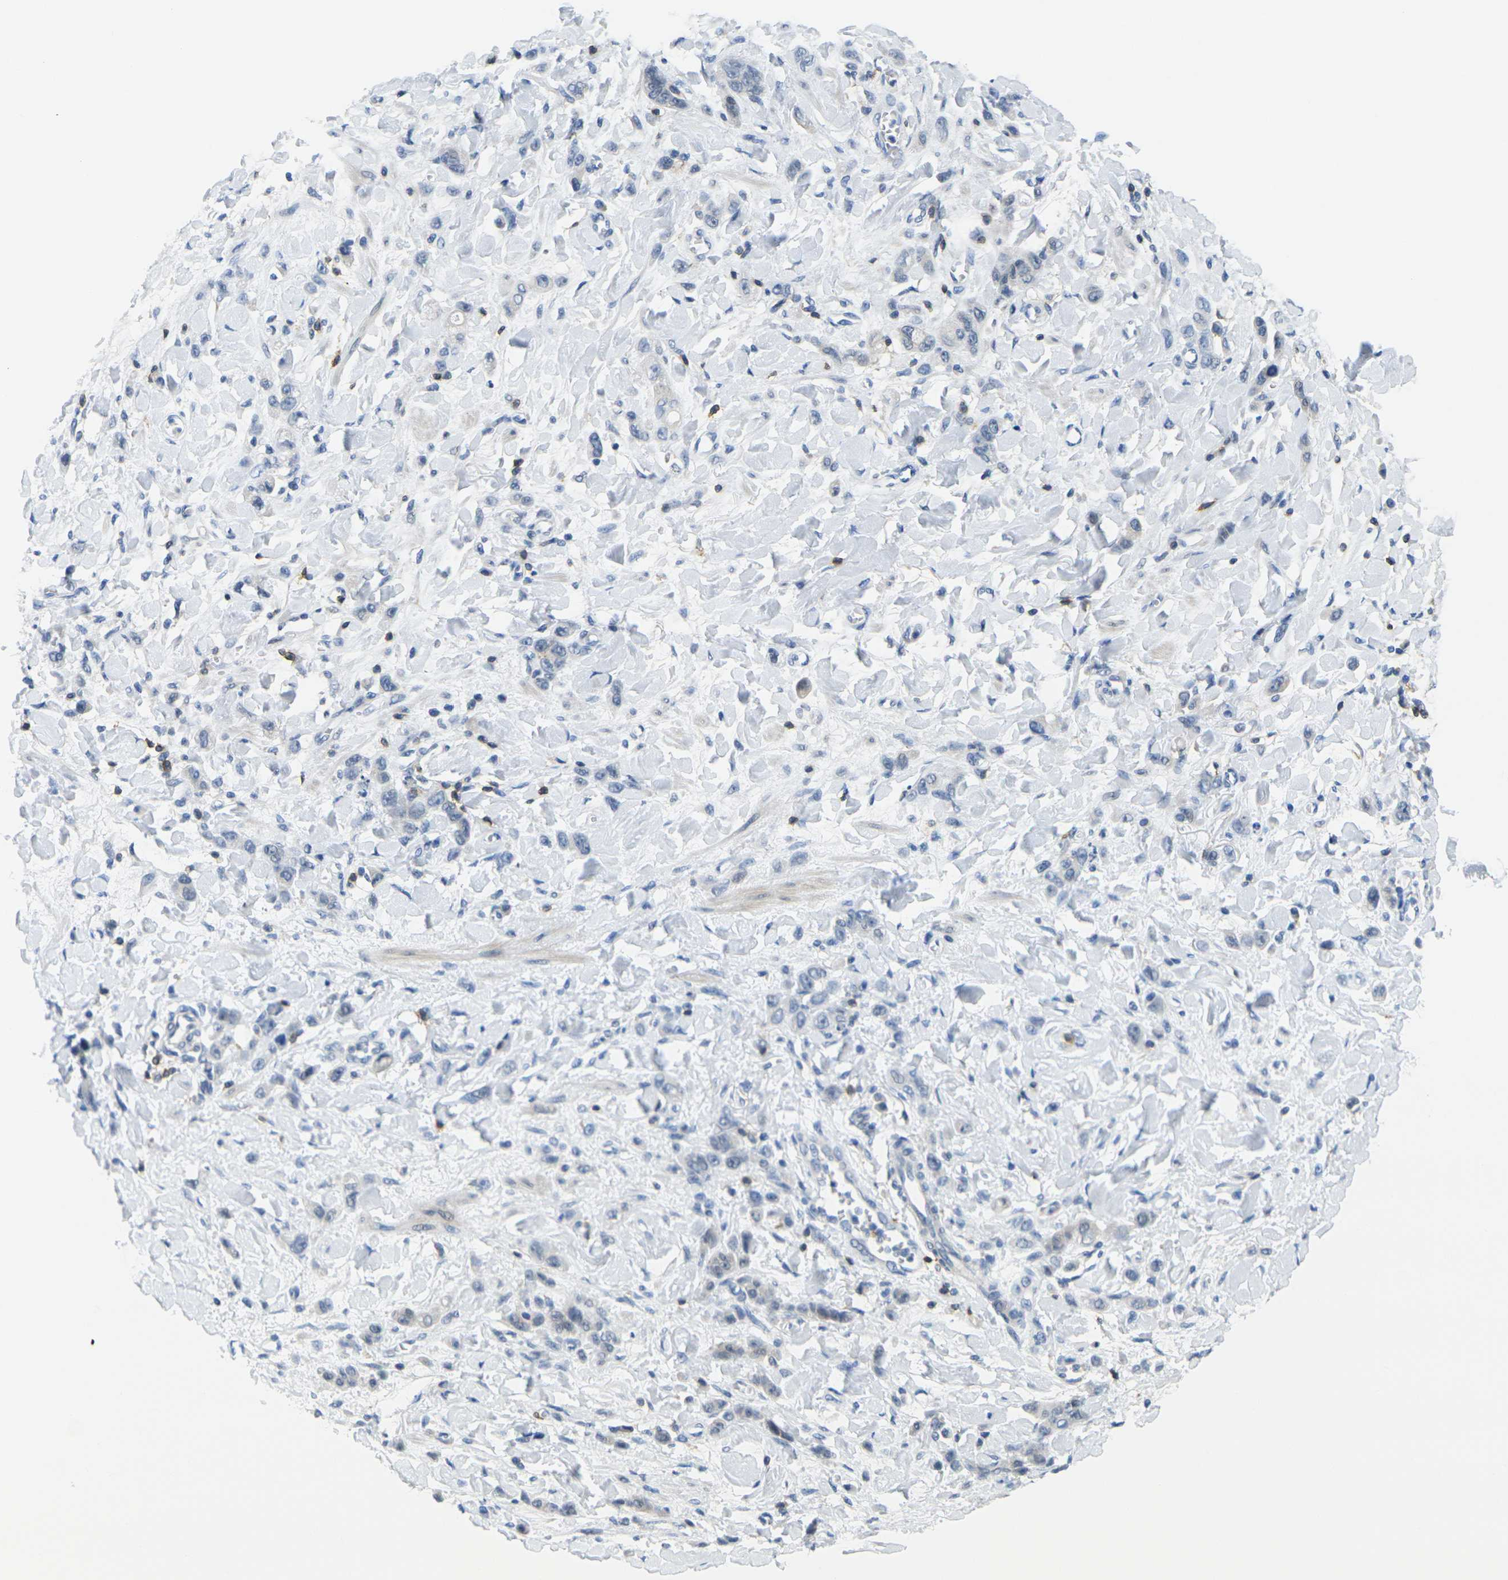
{"staining": {"intensity": "negative", "quantity": "none", "location": "none"}, "tissue": "stomach cancer", "cell_type": "Tumor cells", "image_type": "cancer", "snomed": [{"axis": "morphology", "description": "Normal tissue, NOS"}, {"axis": "morphology", "description": "Adenocarcinoma, NOS"}, {"axis": "topography", "description": "Stomach"}], "caption": "DAB immunohistochemical staining of human adenocarcinoma (stomach) reveals no significant expression in tumor cells.", "gene": "CD3D", "patient": {"sex": "male", "age": 82}}